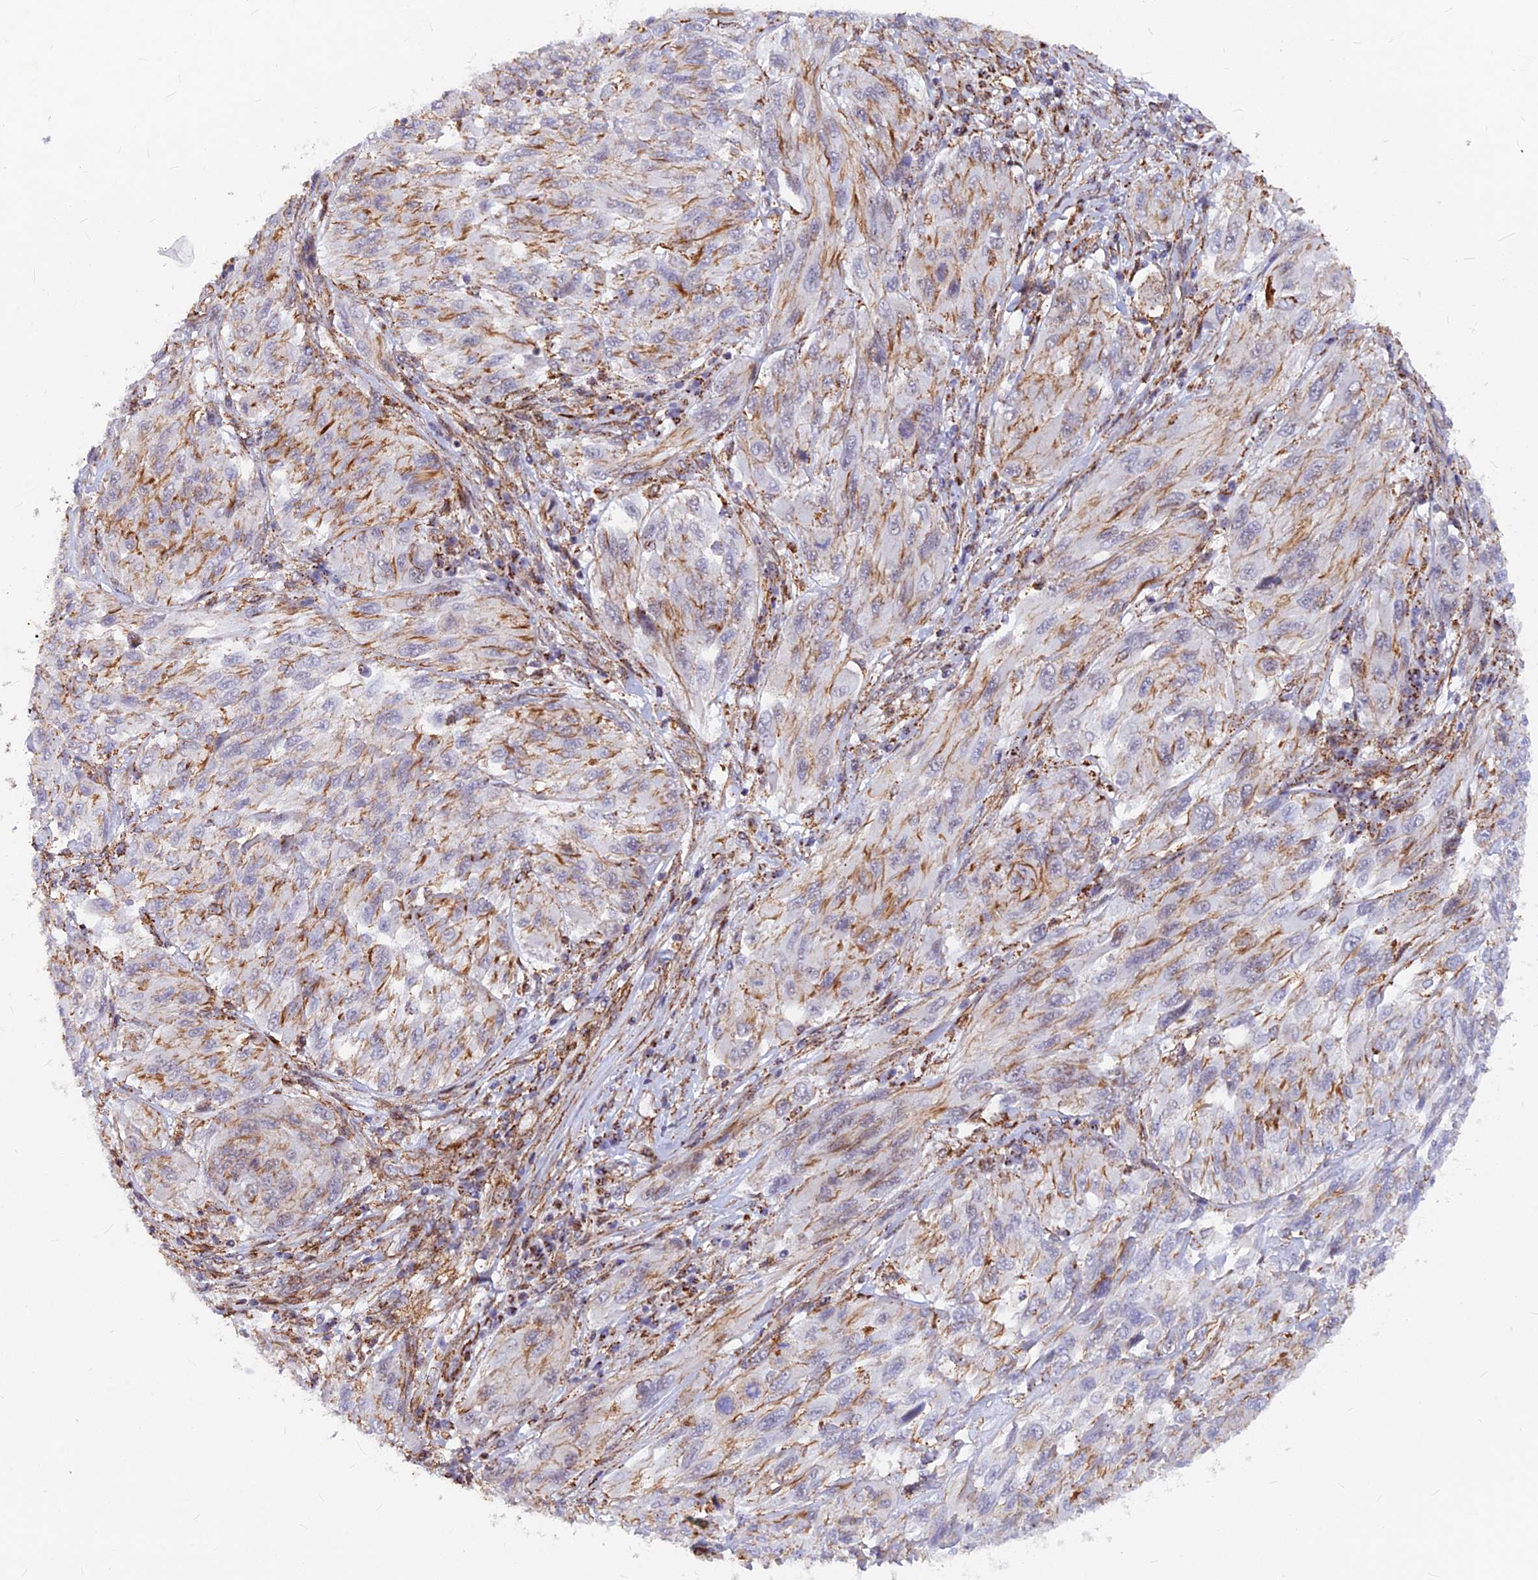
{"staining": {"intensity": "moderate", "quantity": "25%-75%", "location": "cytoplasmic/membranous"}, "tissue": "melanoma", "cell_type": "Tumor cells", "image_type": "cancer", "snomed": [{"axis": "morphology", "description": "Malignant melanoma, NOS"}, {"axis": "topography", "description": "Skin"}], "caption": "Immunohistochemical staining of human melanoma reveals medium levels of moderate cytoplasmic/membranous expression in approximately 25%-75% of tumor cells.", "gene": "VSTM2L", "patient": {"sex": "female", "age": 91}}